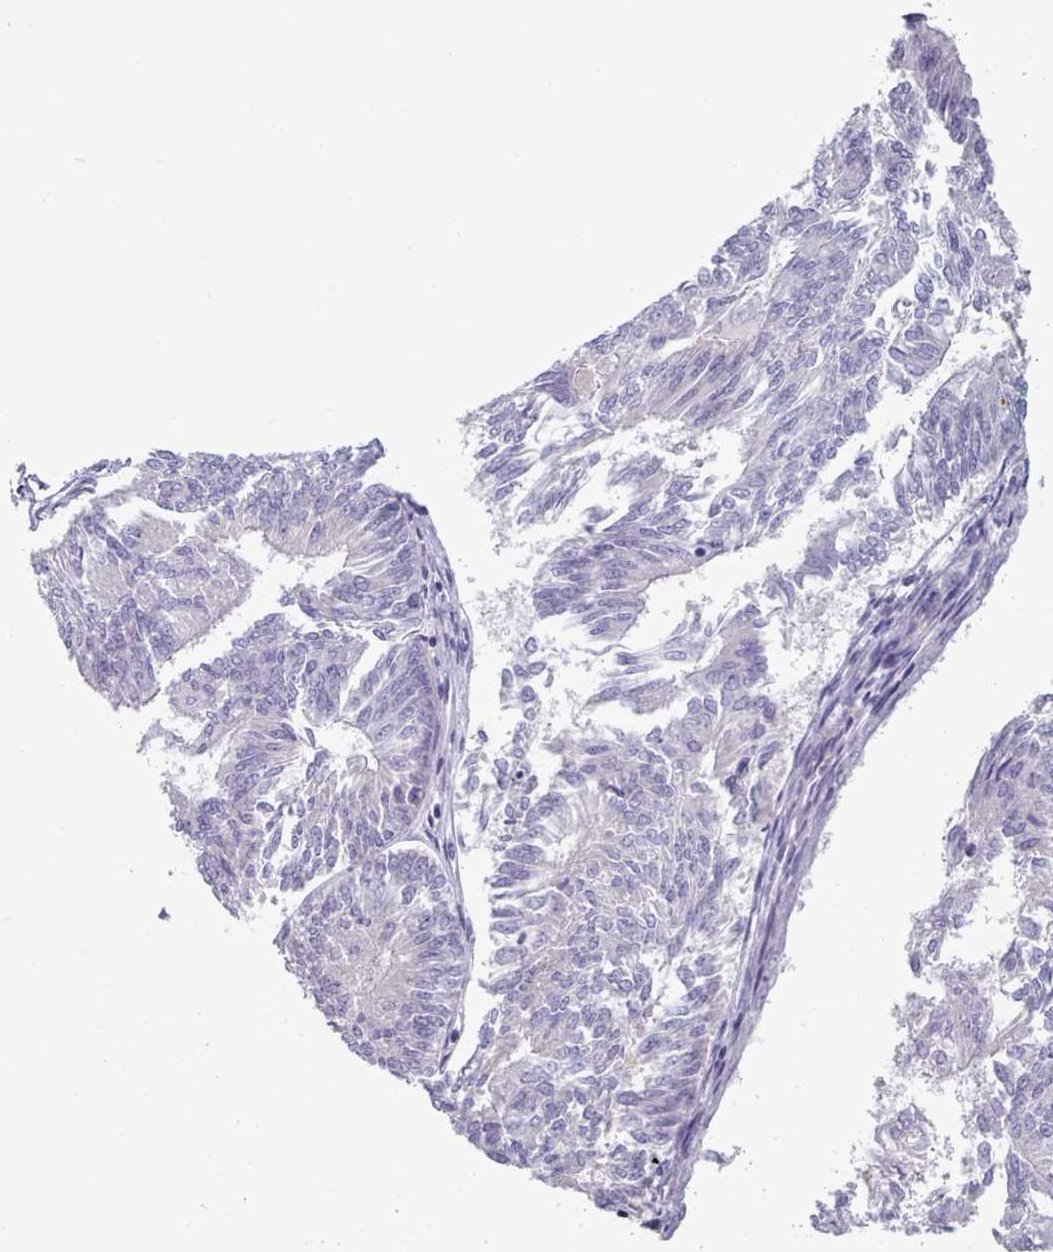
{"staining": {"intensity": "negative", "quantity": "none", "location": "none"}, "tissue": "endometrial cancer", "cell_type": "Tumor cells", "image_type": "cancer", "snomed": [{"axis": "morphology", "description": "Adenocarcinoma, NOS"}, {"axis": "topography", "description": "Endometrium"}], "caption": "Tumor cells show no significant staining in endometrial cancer.", "gene": "HAO1", "patient": {"sex": "female", "age": 58}}